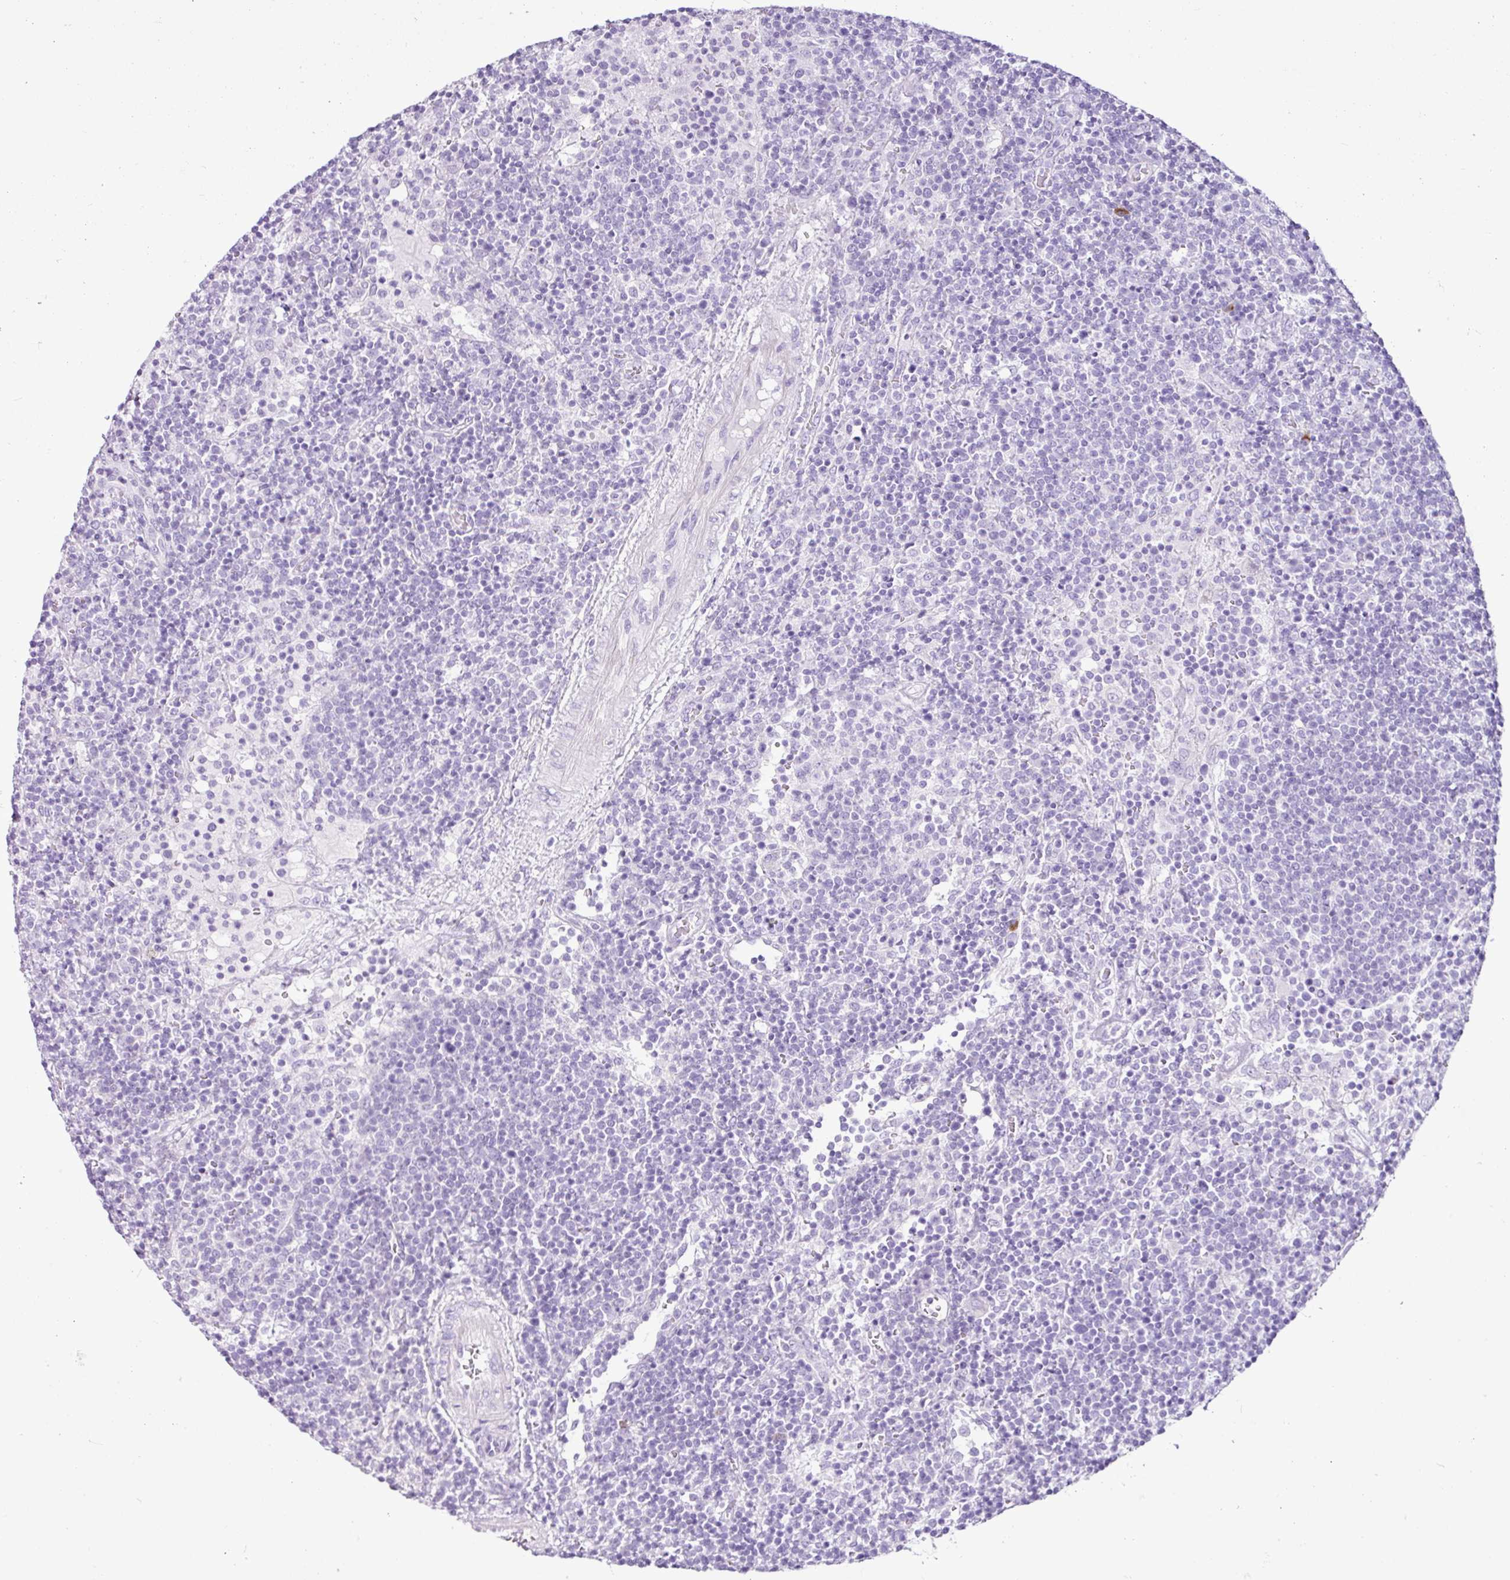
{"staining": {"intensity": "negative", "quantity": "none", "location": "none"}, "tissue": "lymphoma", "cell_type": "Tumor cells", "image_type": "cancer", "snomed": [{"axis": "morphology", "description": "Malignant lymphoma, non-Hodgkin's type, High grade"}, {"axis": "topography", "description": "Lymph node"}], "caption": "An immunohistochemistry (IHC) histopathology image of lymphoma is shown. There is no staining in tumor cells of lymphoma. Nuclei are stained in blue.", "gene": "LILRB4", "patient": {"sex": "male", "age": 61}}